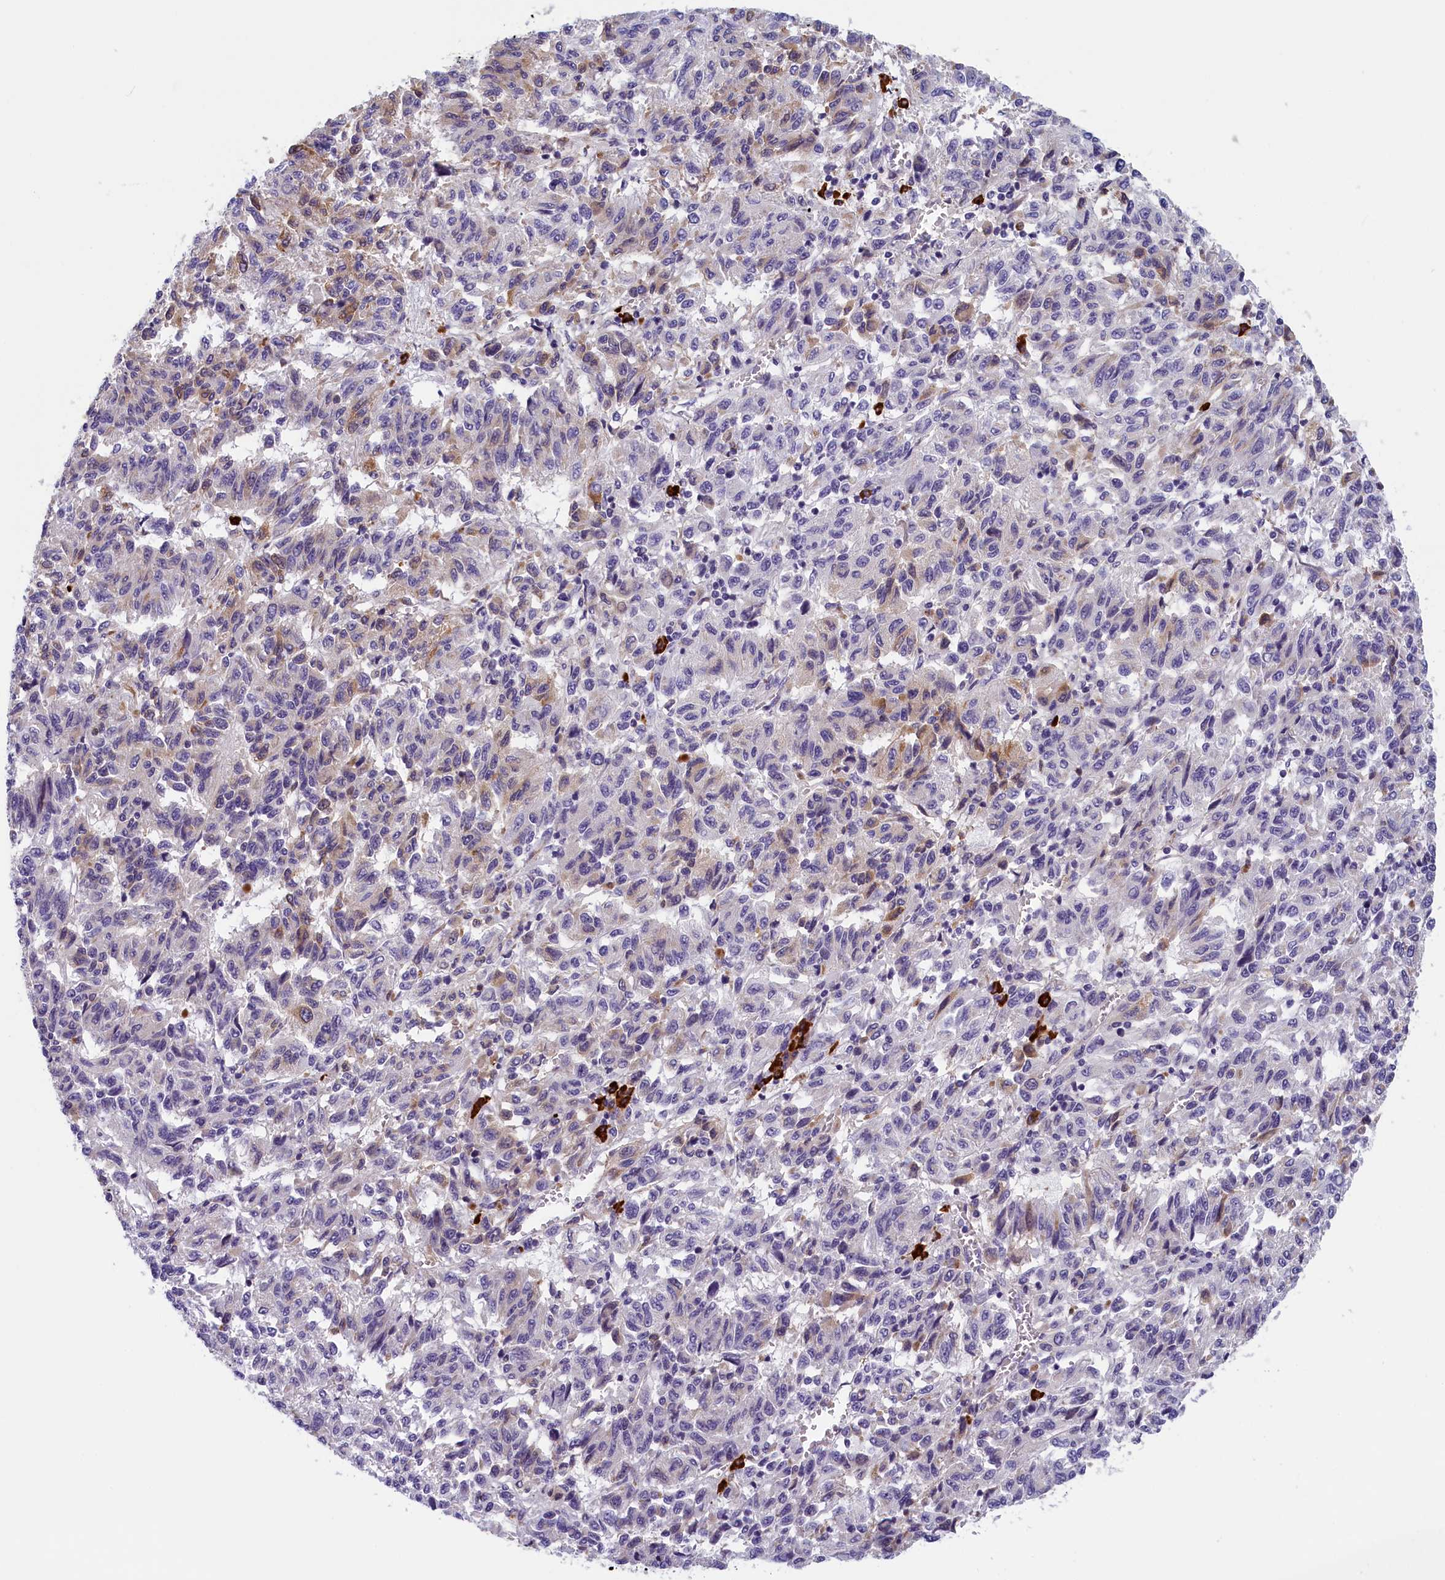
{"staining": {"intensity": "moderate", "quantity": "<25%", "location": "cytoplasmic/membranous"}, "tissue": "melanoma", "cell_type": "Tumor cells", "image_type": "cancer", "snomed": [{"axis": "morphology", "description": "Malignant melanoma, Metastatic site"}, {"axis": "topography", "description": "Lung"}], "caption": "Immunohistochemistry histopathology image of neoplastic tissue: human melanoma stained using immunohistochemistry demonstrates low levels of moderate protein expression localized specifically in the cytoplasmic/membranous of tumor cells, appearing as a cytoplasmic/membranous brown color.", "gene": "BCL2L13", "patient": {"sex": "male", "age": 64}}